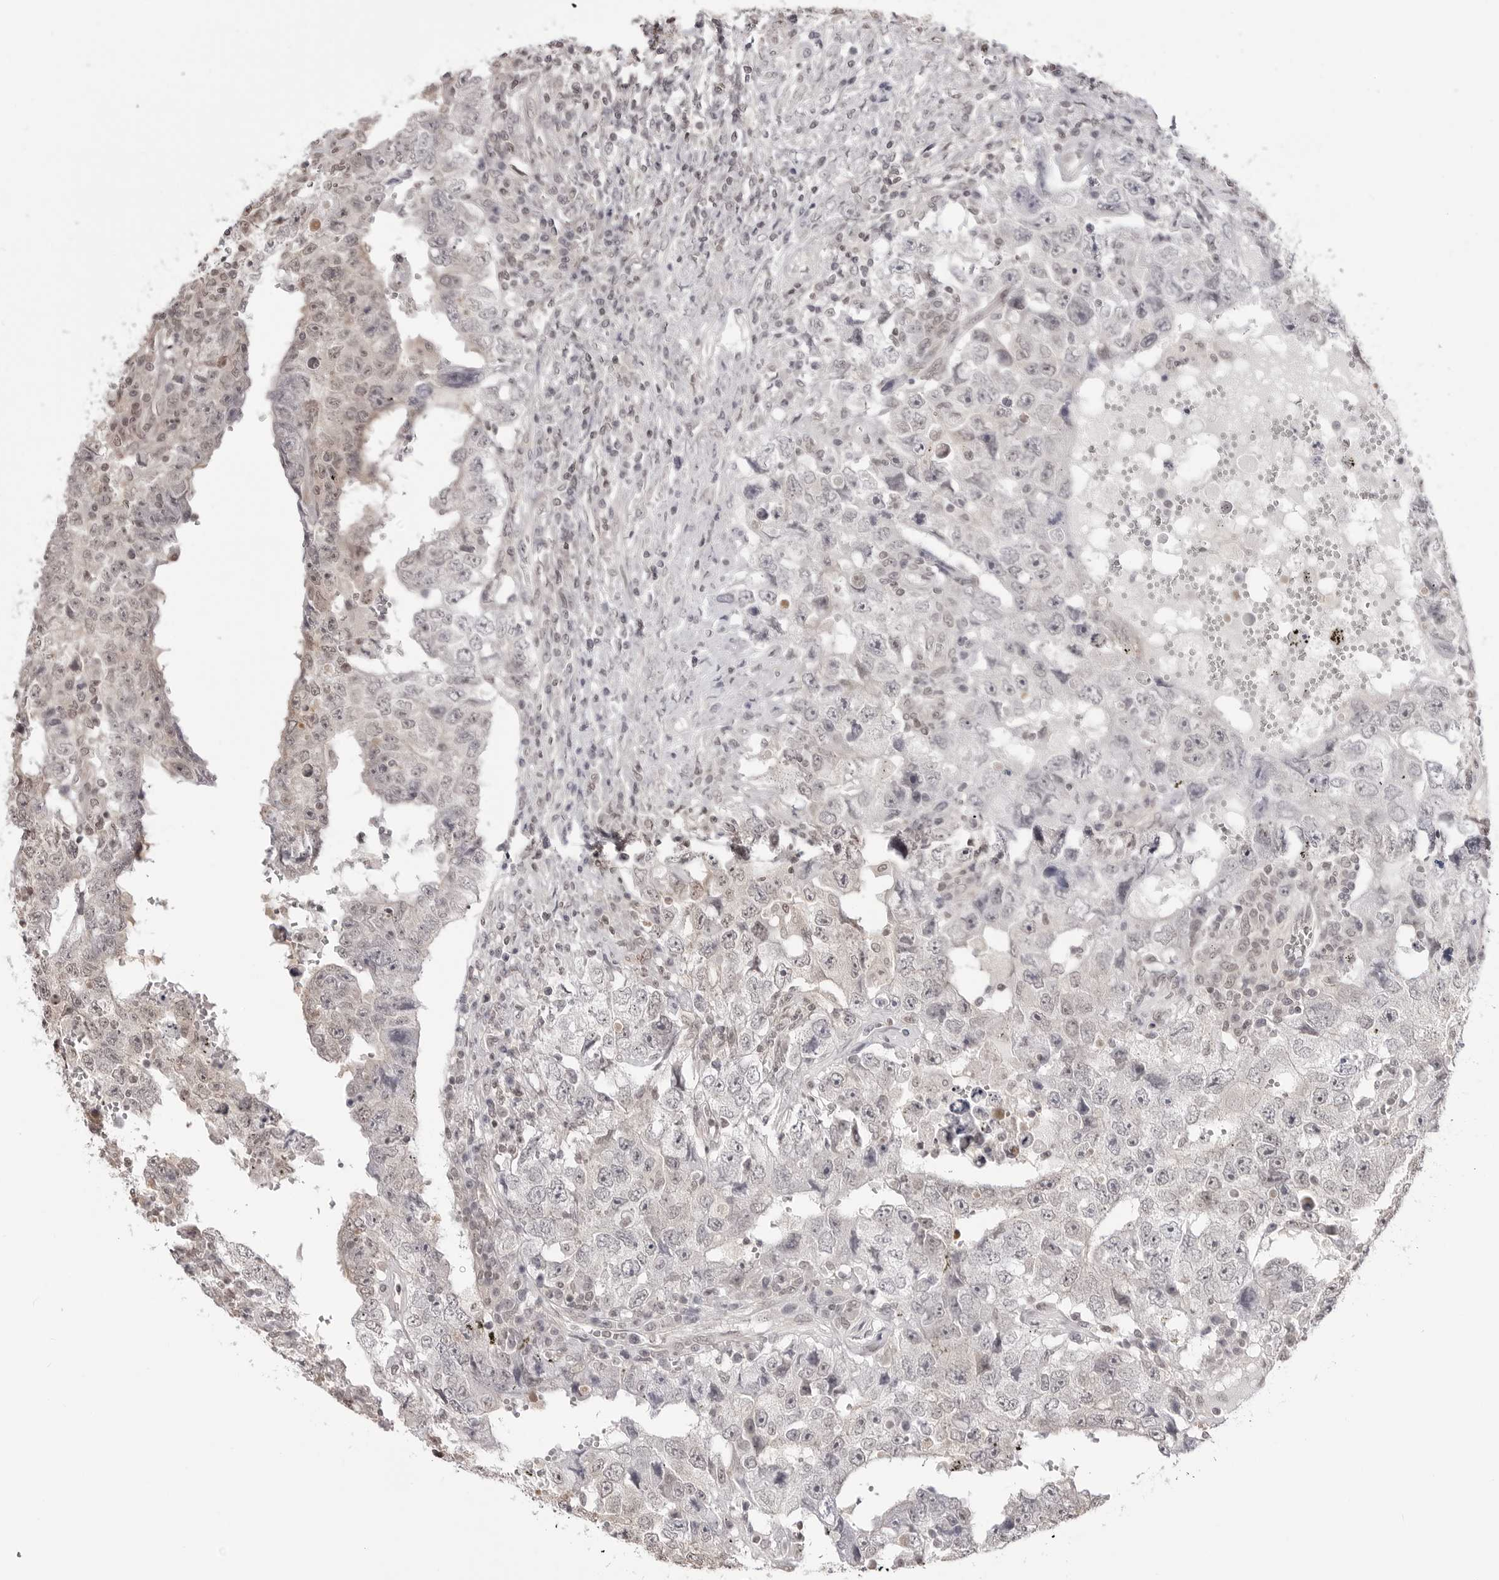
{"staining": {"intensity": "negative", "quantity": "none", "location": "none"}, "tissue": "testis cancer", "cell_type": "Tumor cells", "image_type": "cancer", "snomed": [{"axis": "morphology", "description": "Carcinoma, Embryonal, NOS"}, {"axis": "topography", "description": "Testis"}], "caption": "Testis cancer (embryonal carcinoma) stained for a protein using immunohistochemistry (IHC) exhibits no expression tumor cells.", "gene": "YWHAG", "patient": {"sex": "male", "age": 26}}